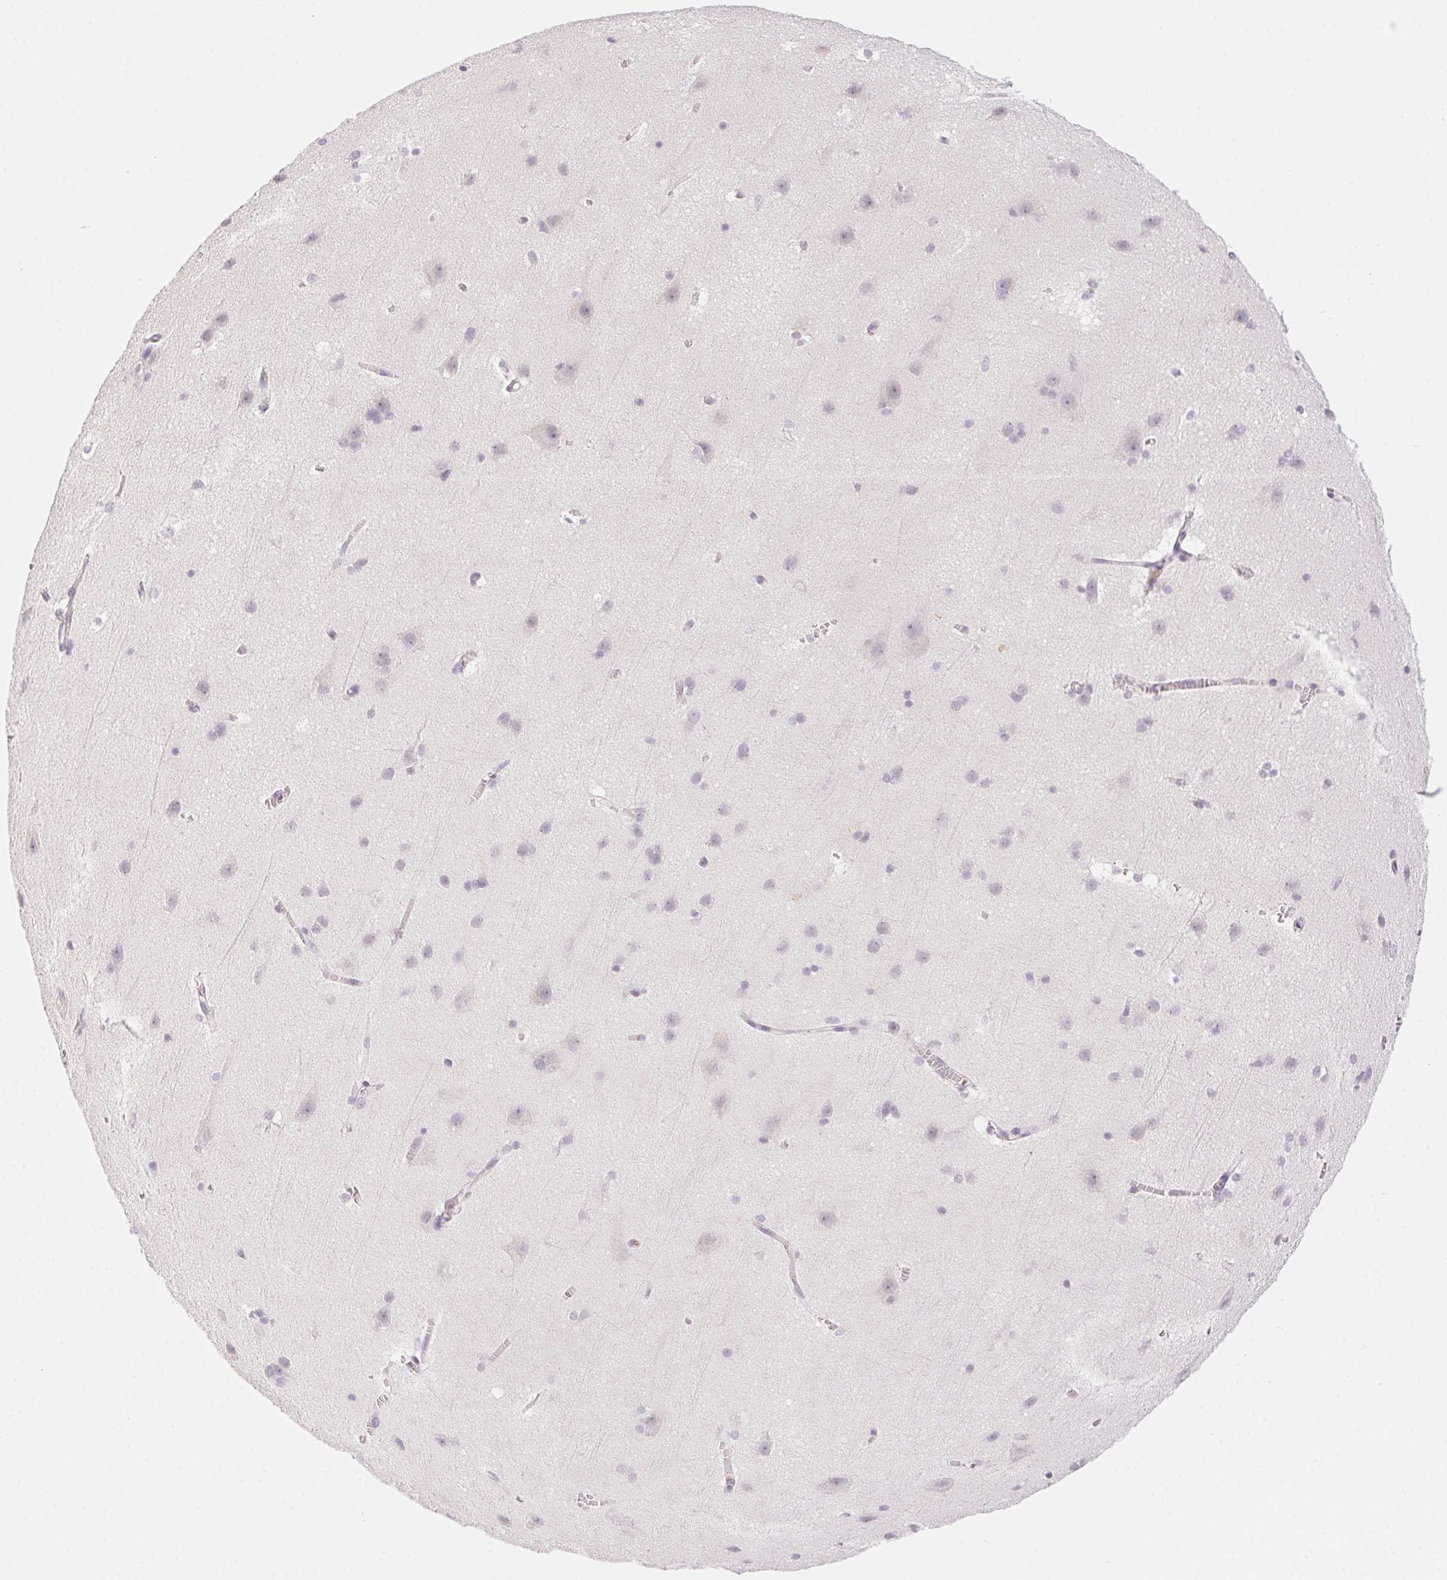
{"staining": {"intensity": "negative", "quantity": "none", "location": "none"}, "tissue": "cerebral cortex", "cell_type": "Endothelial cells", "image_type": "normal", "snomed": [{"axis": "morphology", "description": "Normal tissue, NOS"}, {"axis": "topography", "description": "Cerebral cortex"}], "caption": "Histopathology image shows no significant protein expression in endothelial cells of benign cerebral cortex.", "gene": "PRPH", "patient": {"sex": "male", "age": 37}}